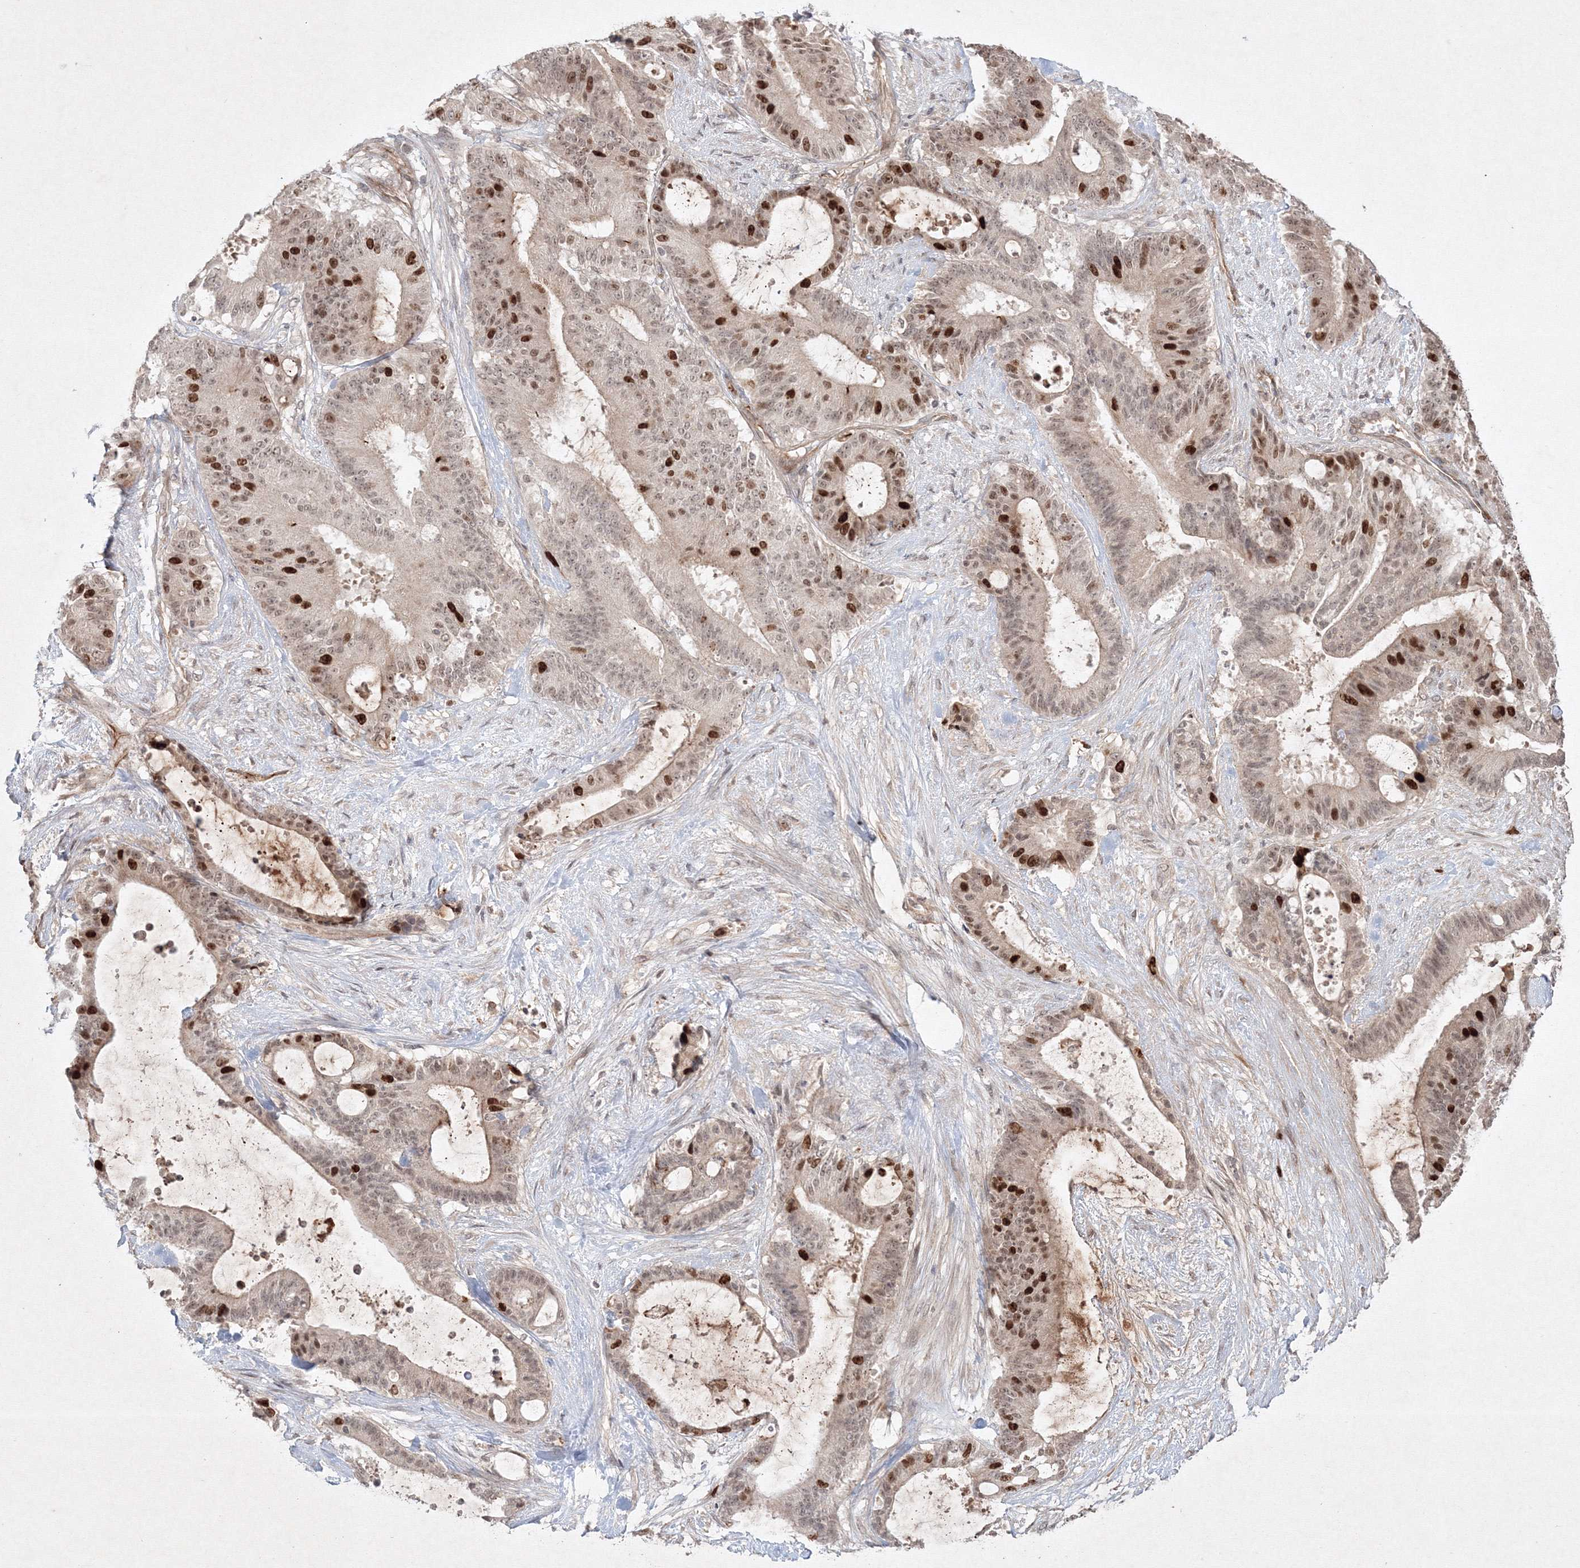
{"staining": {"intensity": "strong", "quantity": "25%-75%", "location": "nuclear"}, "tissue": "liver cancer", "cell_type": "Tumor cells", "image_type": "cancer", "snomed": [{"axis": "morphology", "description": "Normal tissue, NOS"}, {"axis": "morphology", "description": "Cholangiocarcinoma"}, {"axis": "topography", "description": "Liver"}, {"axis": "topography", "description": "Peripheral nerve tissue"}], "caption": "Immunohistochemistry (IHC) (DAB (3,3'-diaminobenzidine)) staining of cholangiocarcinoma (liver) reveals strong nuclear protein positivity in approximately 25%-75% of tumor cells.", "gene": "KIF20A", "patient": {"sex": "female", "age": 73}}